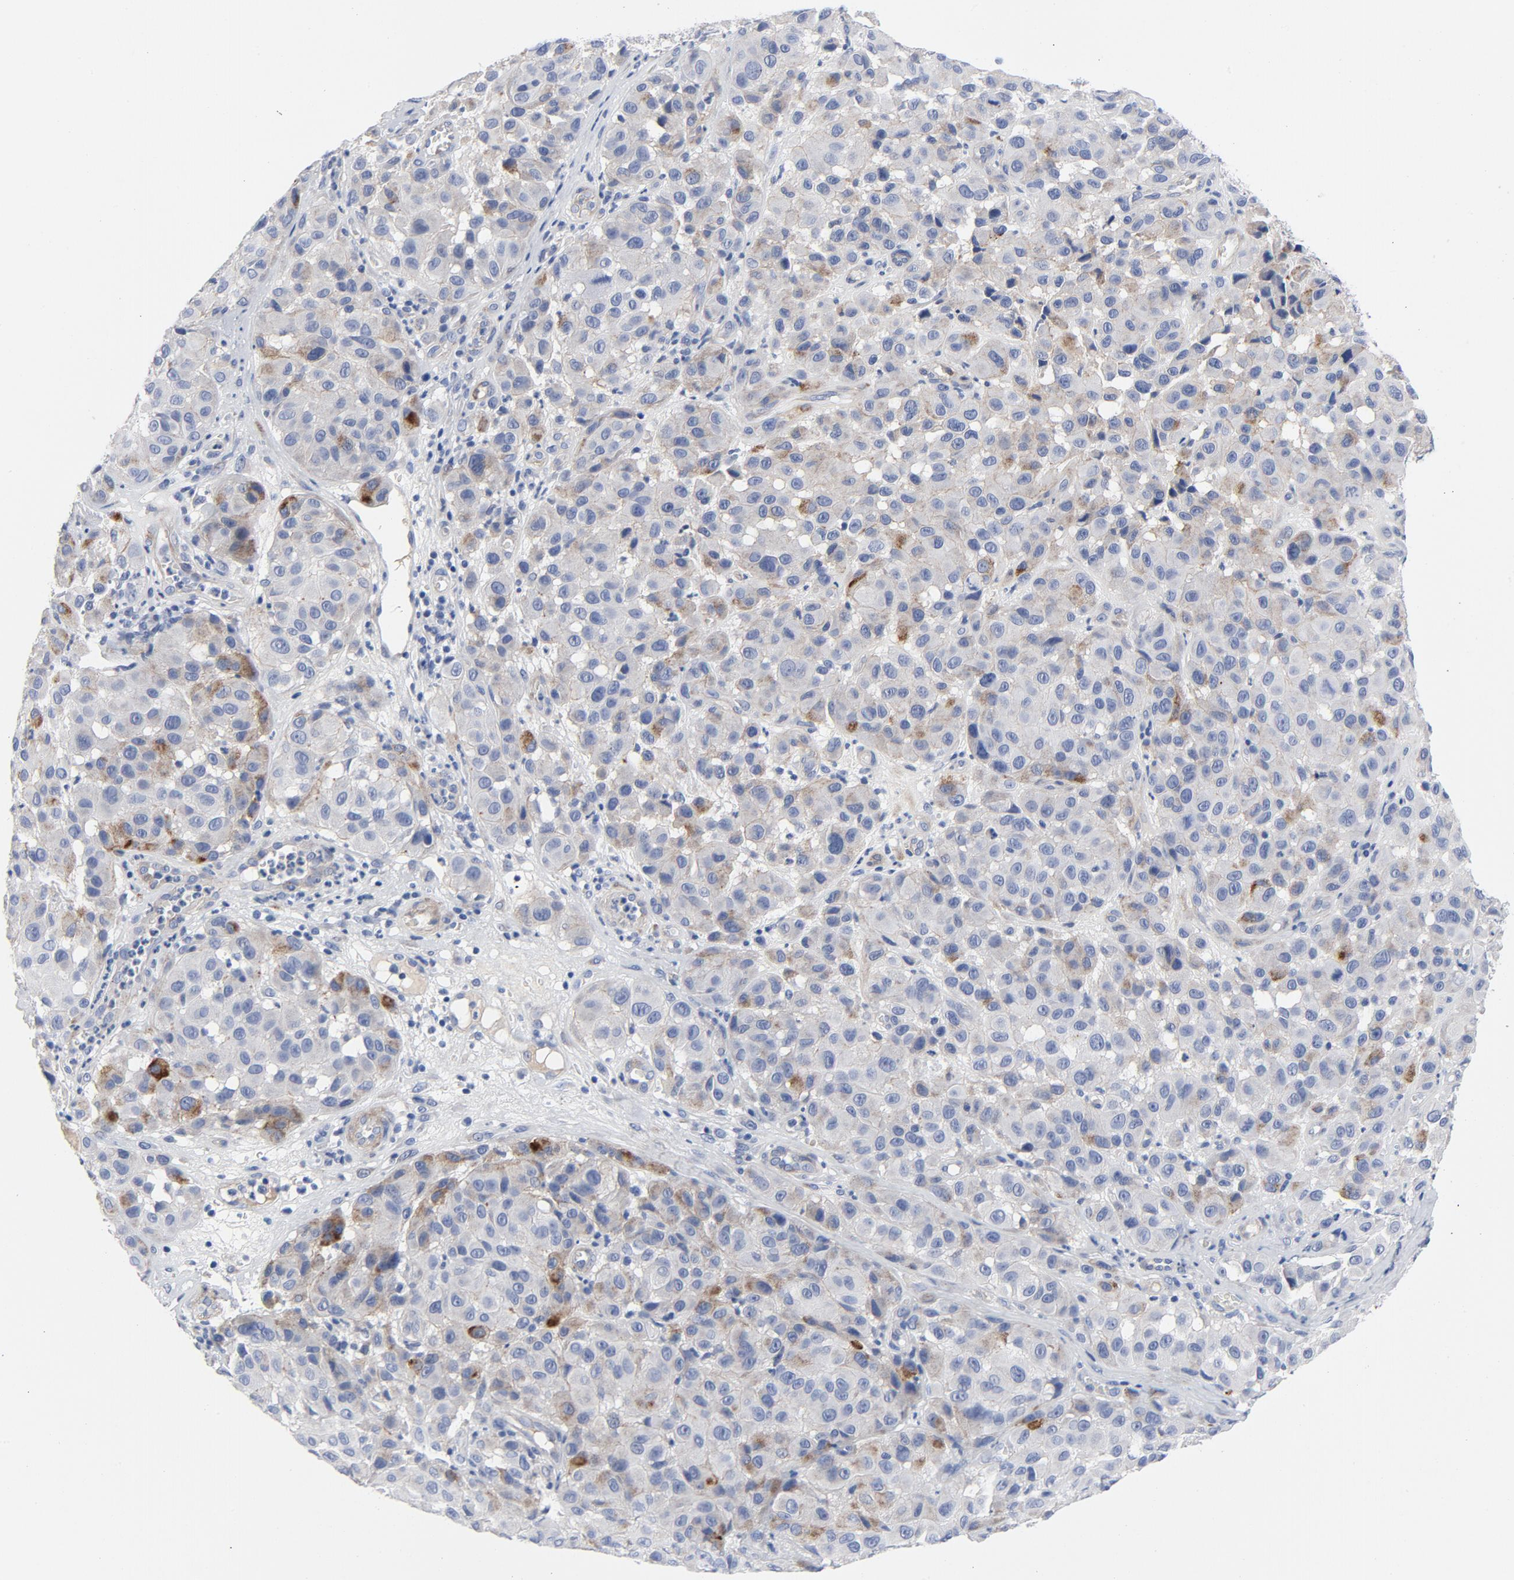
{"staining": {"intensity": "weak", "quantity": "<25%", "location": "cytoplasmic/membranous"}, "tissue": "melanoma", "cell_type": "Tumor cells", "image_type": "cancer", "snomed": [{"axis": "morphology", "description": "Malignant melanoma, NOS"}, {"axis": "topography", "description": "Skin"}], "caption": "Tumor cells are negative for protein expression in human malignant melanoma.", "gene": "LAMC1", "patient": {"sex": "female", "age": 21}}